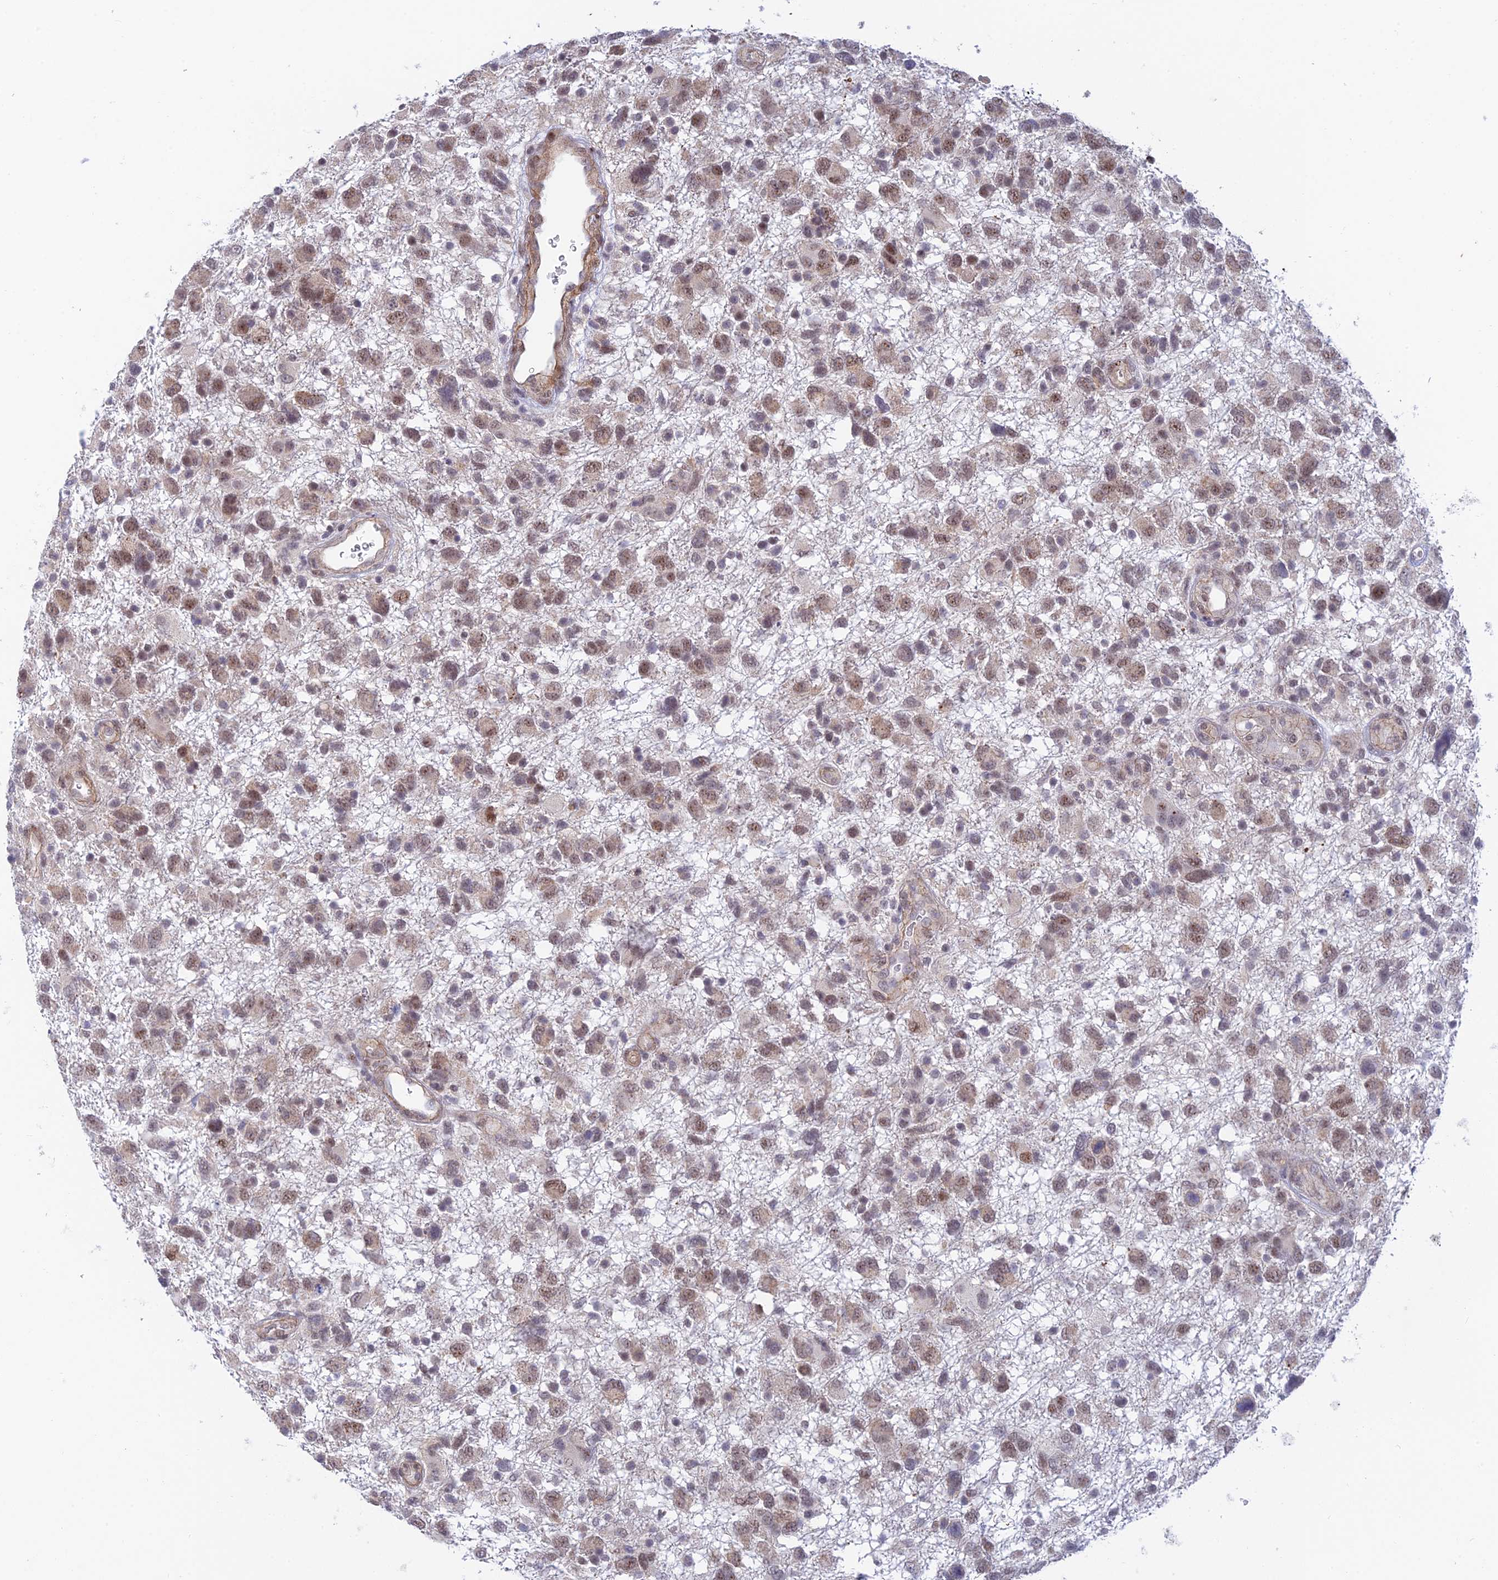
{"staining": {"intensity": "moderate", "quantity": ">75%", "location": "nuclear"}, "tissue": "glioma", "cell_type": "Tumor cells", "image_type": "cancer", "snomed": [{"axis": "morphology", "description": "Glioma, malignant, High grade"}, {"axis": "topography", "description": "Brain"}], "caption": "Immunohistochemical staining of human glioma displays medium levels of moderate nuclear positivity in approximately >75% of tumor cells. (Brightfield microscopy of DAB IHC at high magnification).", "gene": "CFAP92", "patient": {"sex": "male", "age": 61}}